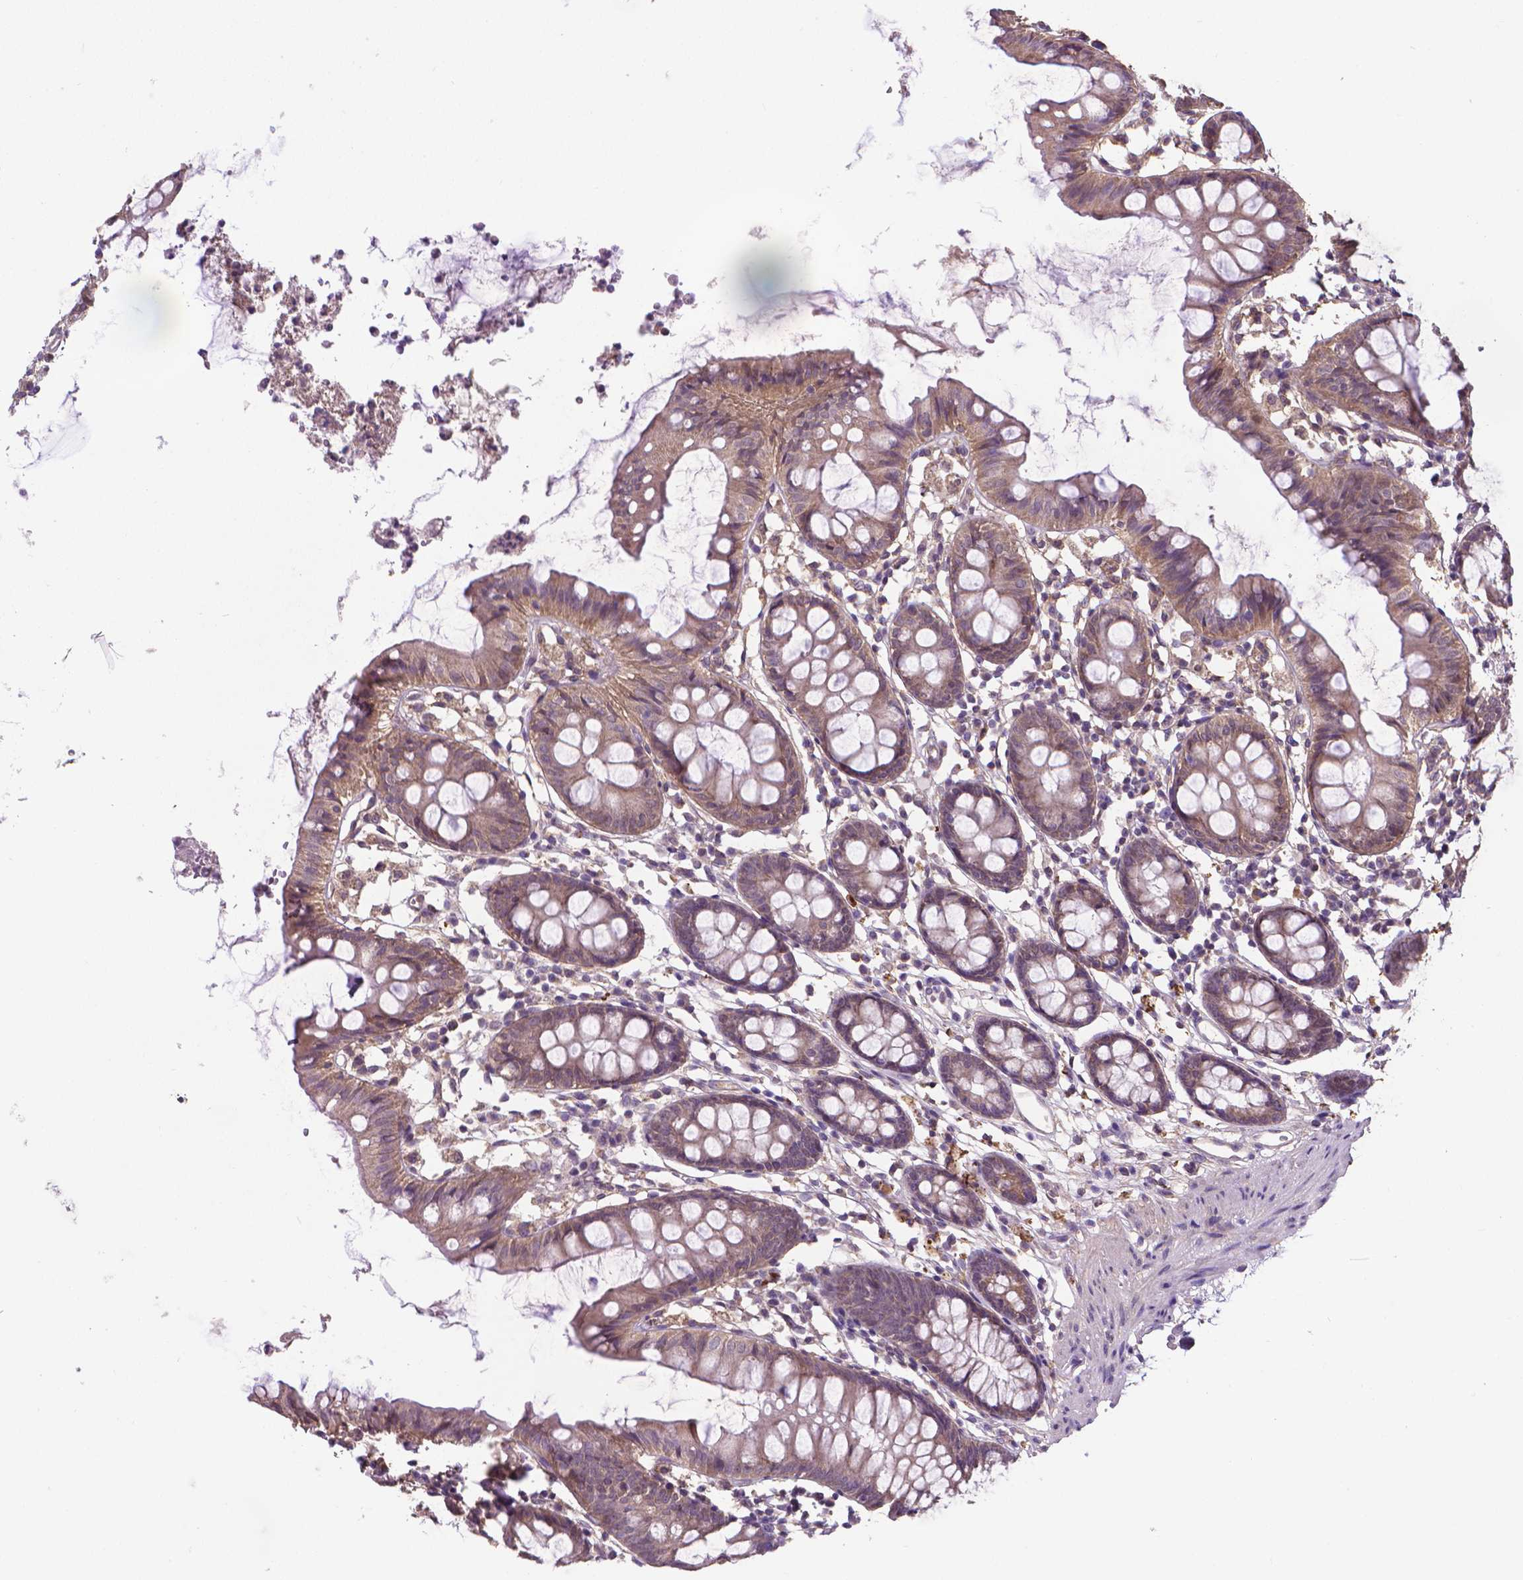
{"staining": {"intensity": "weak", "quantity": "25%-75%", "location": "cytoplasmic/membranous"}, "tissue": "colon", "cell_type": "Endothelial cells", "image_type": "normal", "snomed": [{"axis": "morphology", "description": "Normal tissue, NOS"}, {"axis": "topography", "description": "Colon"}], "caption": "The photomicrograph shows a brown stain indicating the presence of a protein in the cytoplasmic/membranous of endothelial cells in colon.", "gene": "GPR63", "patient": {"sex": "female", "age": 84}}